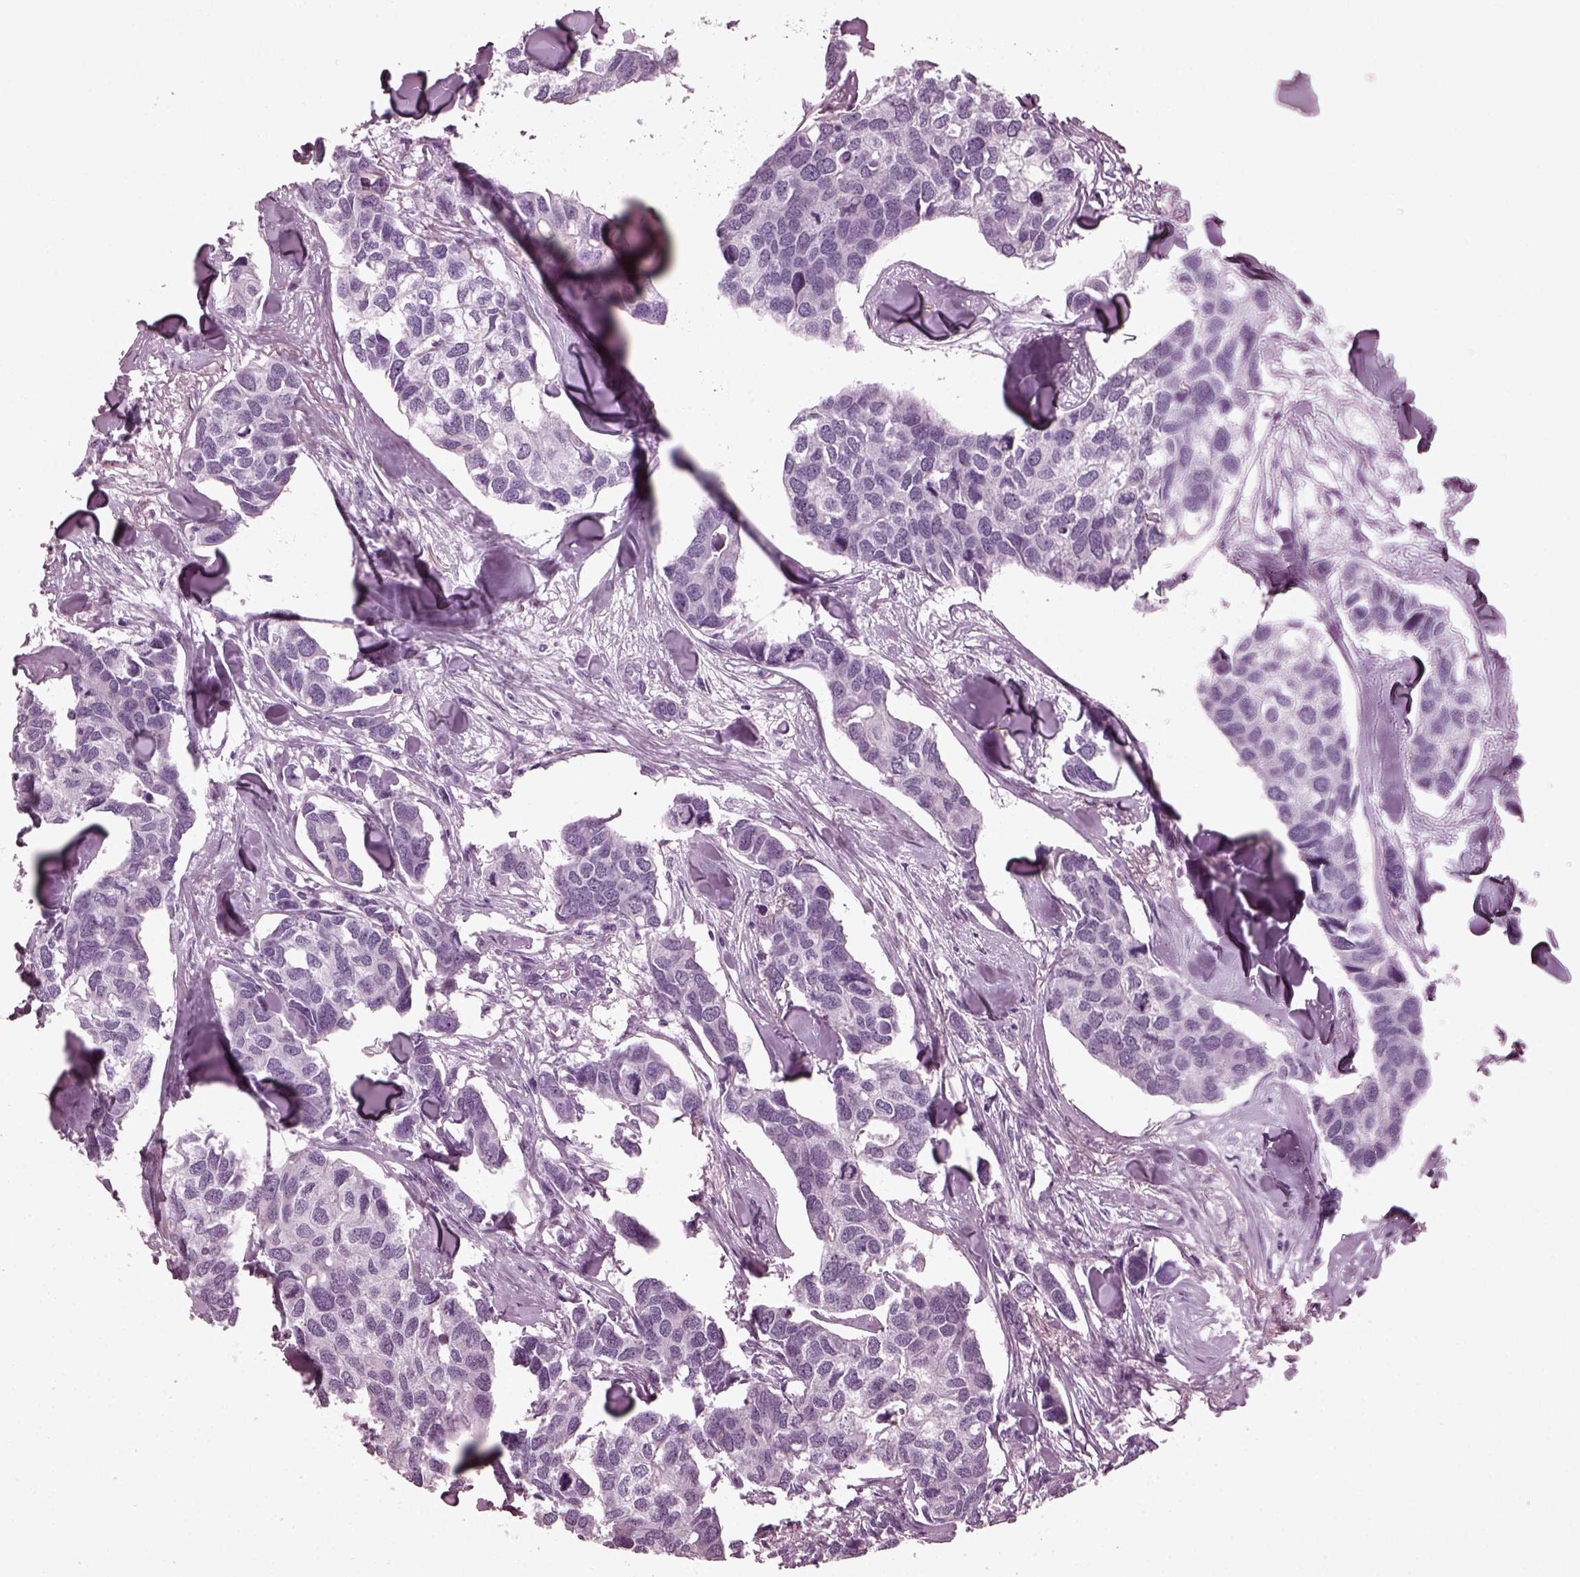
{"staining": {"intensity": "negative", "quantity": "none", "location": "none"}, "tissue": "breast cancer", "cell_type": "Tumor cells", "image_type": "cancer", "snomed": [{"axis": "morphology", "description": "Duct carcinoma"}, {"axis": "topography", "description": "Breast"}], "caption": "Immunohistochemistry histopathology image of neoplastic tissue: breast cancer stained with DAB shows no significant protein expression in tumor cells. (DAB (3,3'-diaminobenzidine) immunohistochemistry (IHC) with hematoxylin counter stain).", "gene": "SLC6A17", "patient": {"sex": "female", "age": 83}}